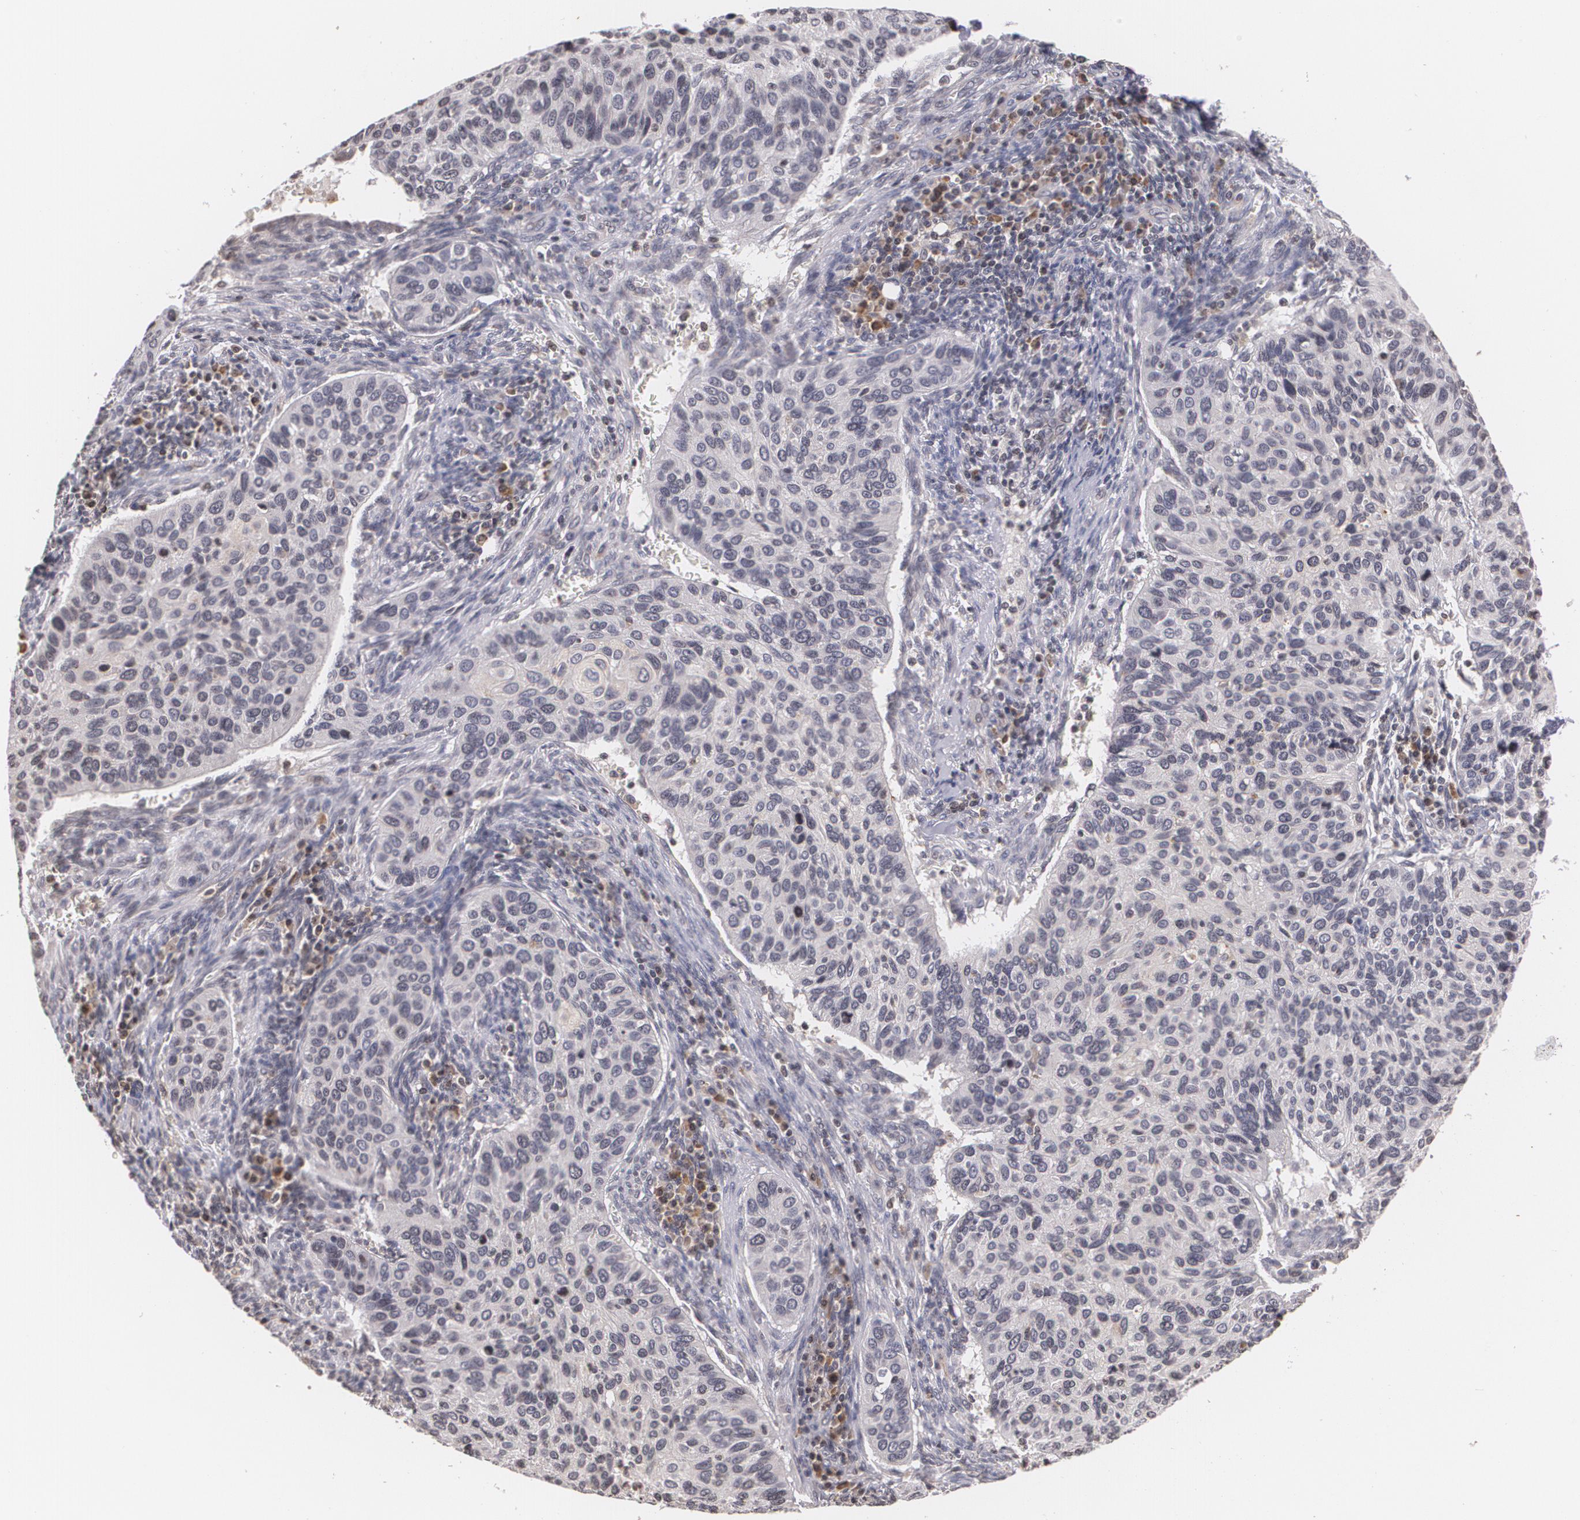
{"staining": {"intensity": "negative", "quantity": "none", "location": "none"}, "tissue": "cervical cancer", "cell_type": "Tumor cells", "image_type": "cancer", "snomed": [{"axis": "morphology", "description": "Adenocarcinoma, NOS"}, {"axis": "topography", "description": "Cervix"}], "caption": "This is an IHC image of human cervical cancer (adenocarcinoma). There is no positivity in tumor cells.", "gene": "VAV3", "patient": {"sex": "female", "age": 29}}